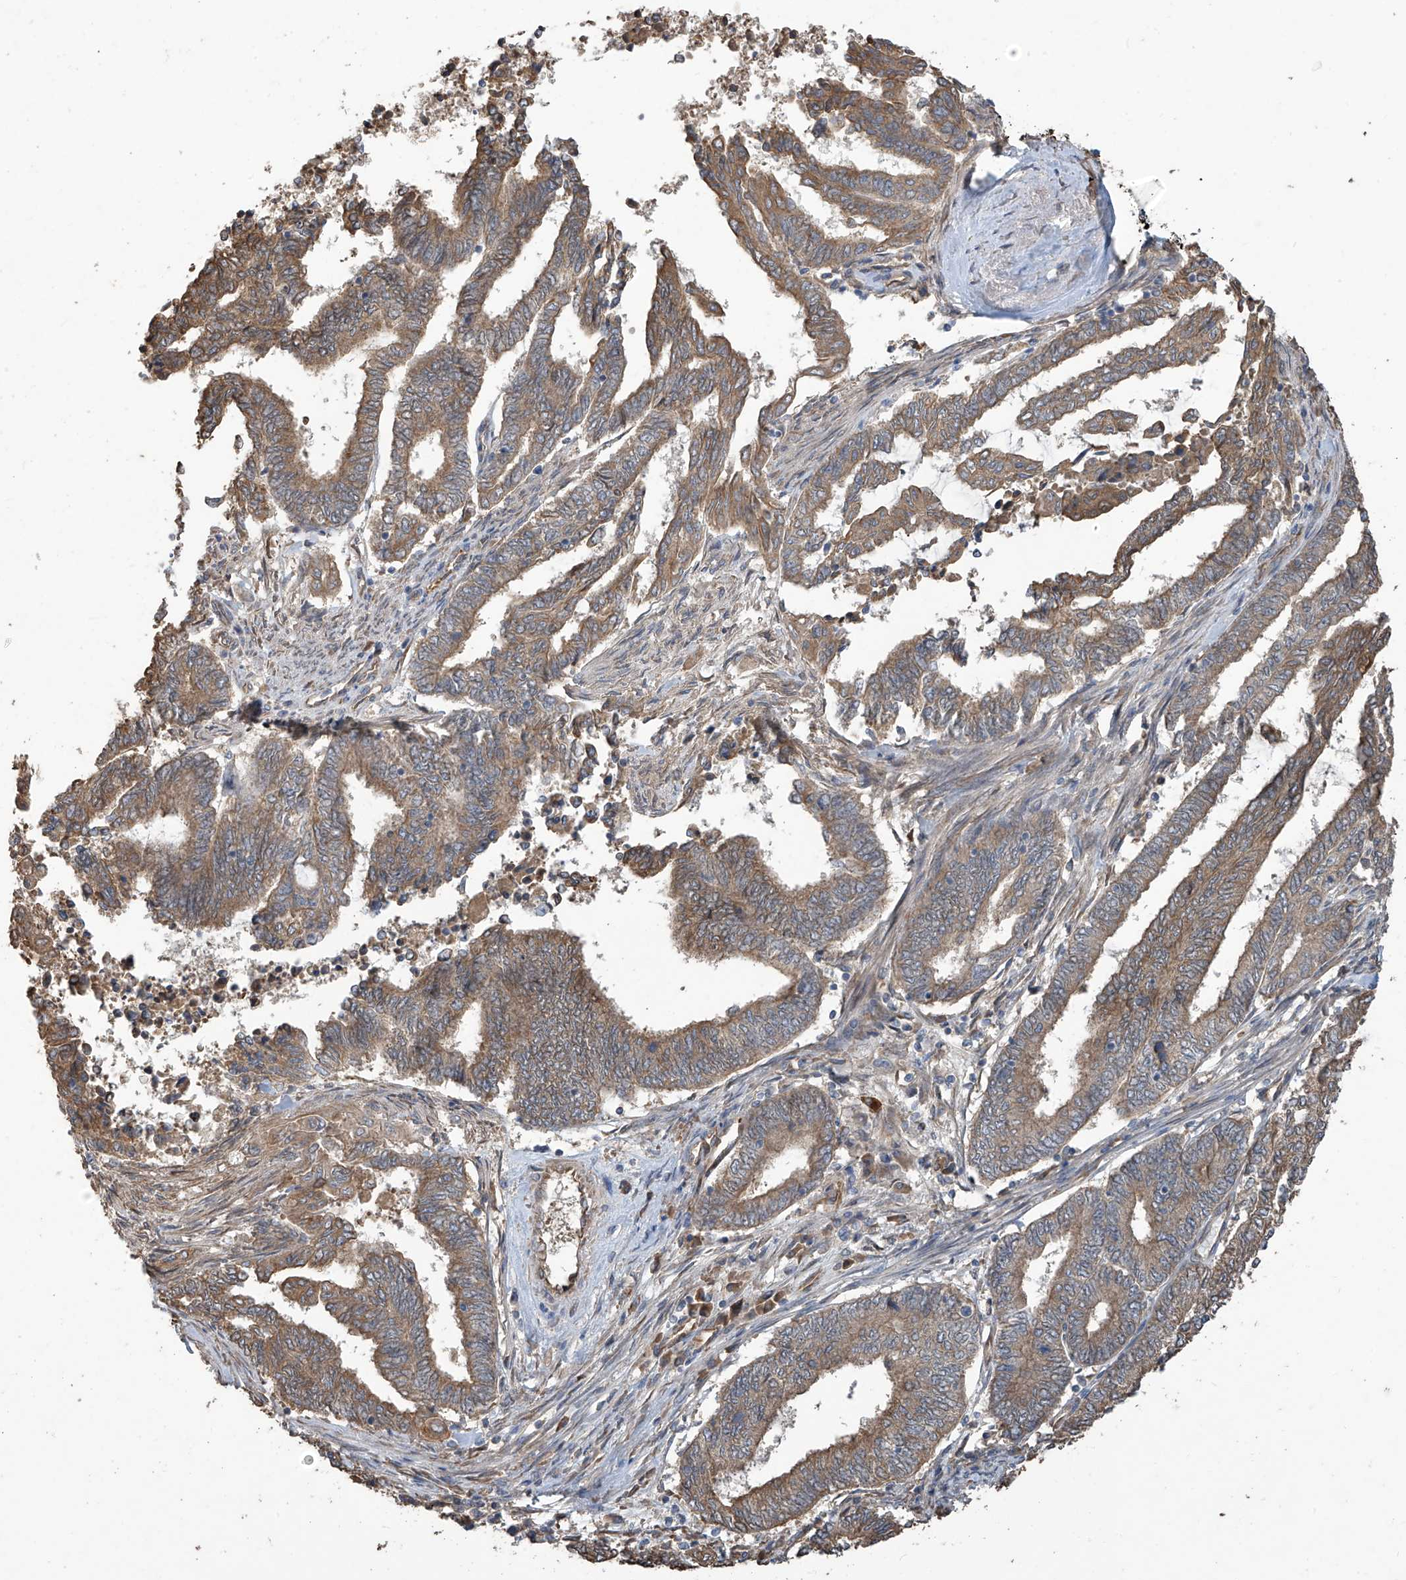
{"staining": {"intensity": "moderate", "quantity": ">75%", "location": "cytoplasmic/membranous"}, "tissue": "endometrial cancer", "cell_type": "Tumor cells", "image_type": "cancer", "snomed": [{"axis": "morphology", "description": "Adenocarcinoma, NOS"}, {"axis": "topography", "description": "Uterus"}, {"axis": "topography", "description": "Endometrium"}], "caption": "Immunohistochemistry (IHC) of human endometrial adenocarcinoma demonstrates medium levels of moderate cytoplasmic/membranous expression in about >75% of tumor cells.", "gene": "AGBL5", "patient": {"sex": "female", "age": 70}}